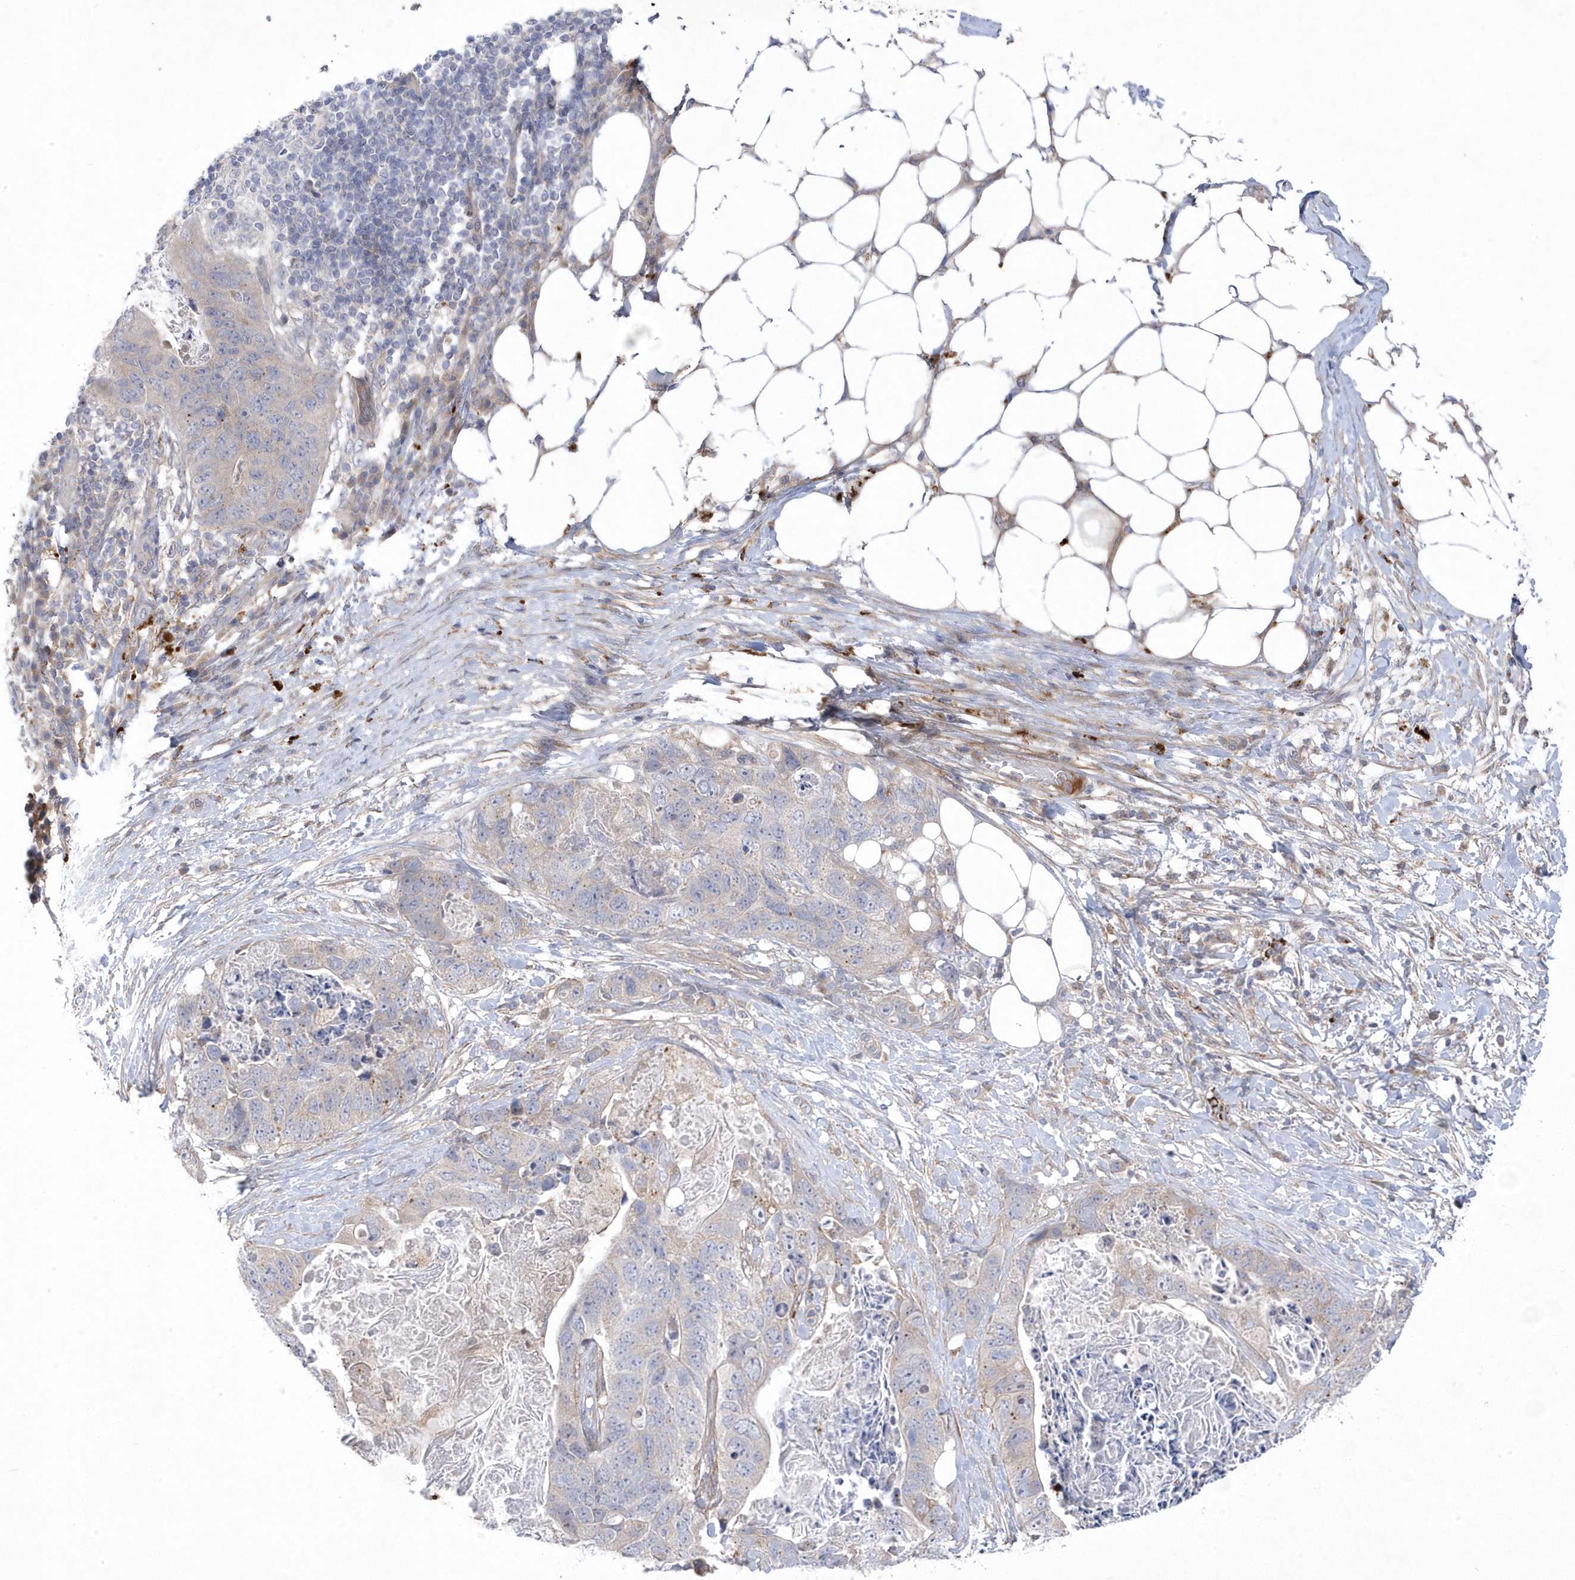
{"staining": {"intensity": "negative", "quantity": "none", "location": "none"}, "tissue": "stomach cancer", "cell_type": "Tumor cells", "image_type": "cancer", "snomed": [{"axis": "morphology", "description": "Adenocarcinoma, NOS"}, {"axis": "topography", "description": "Stomach"}], "caption": "DAB (3,3'-diaminobenzidine) immunohistochemical staining of stomach cancer demonstrates no significant positivity in tumor cells.", "gene": "ANAPC1", "patient": {"sex": "female", "age": 89}}